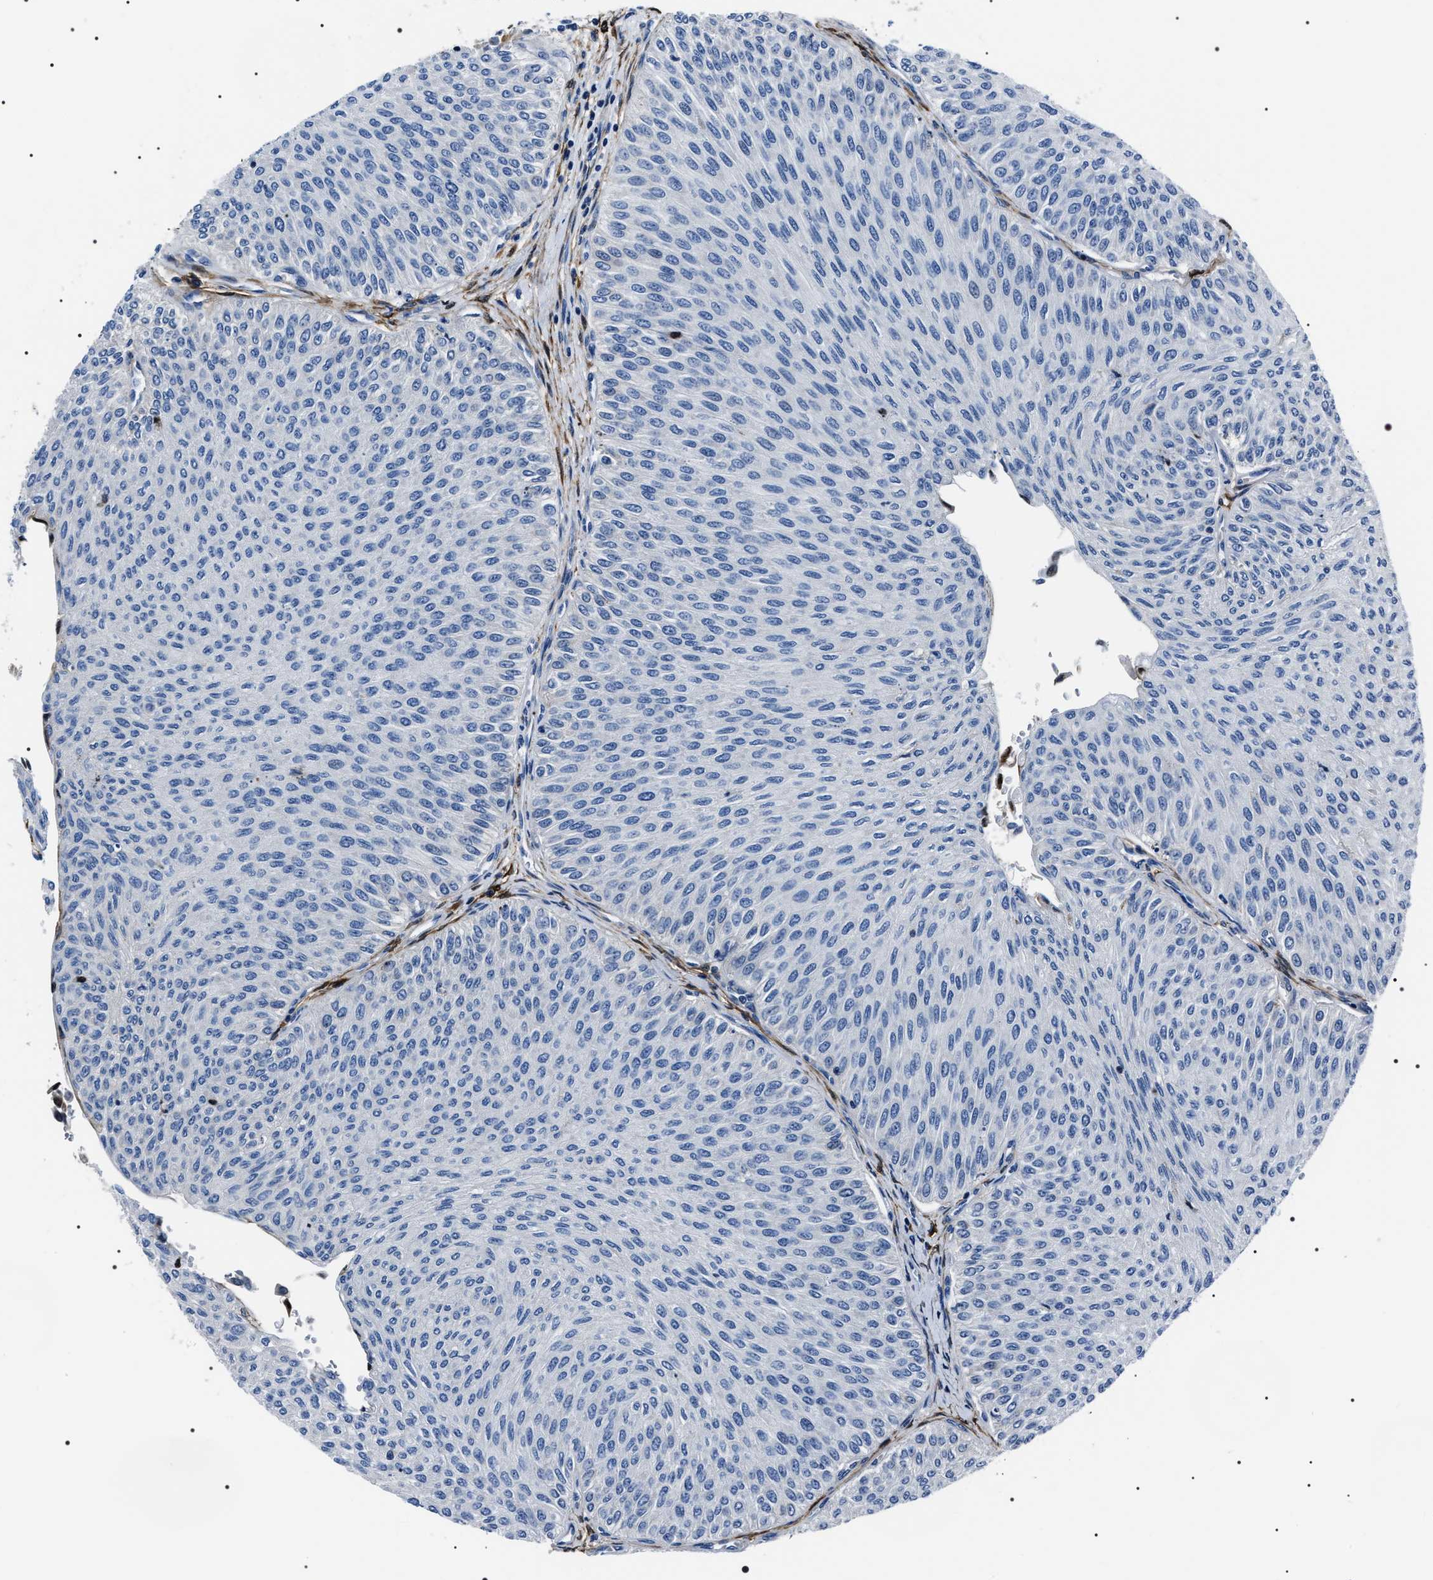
{"staining": {"intensity": "negative", "quantity": "none", "location": "none"}, "tissue": "urothelial cancer", "cell_type": "Tumor cells", "image_type": "cancer", "snomed": [{"axis": "morphology", "description": "Urothelial carcinoma, Low grade"}, {"axis": "topography", "description": "Urinary bladder"}], "caption": "High power microscopy micrograph of an IHC histopathology image of low-grade urothelial carcinoma, revealing no significant expression in tumor cells.", "gene": "BAG2", "patient": {"sex": "male", "age": 78}}